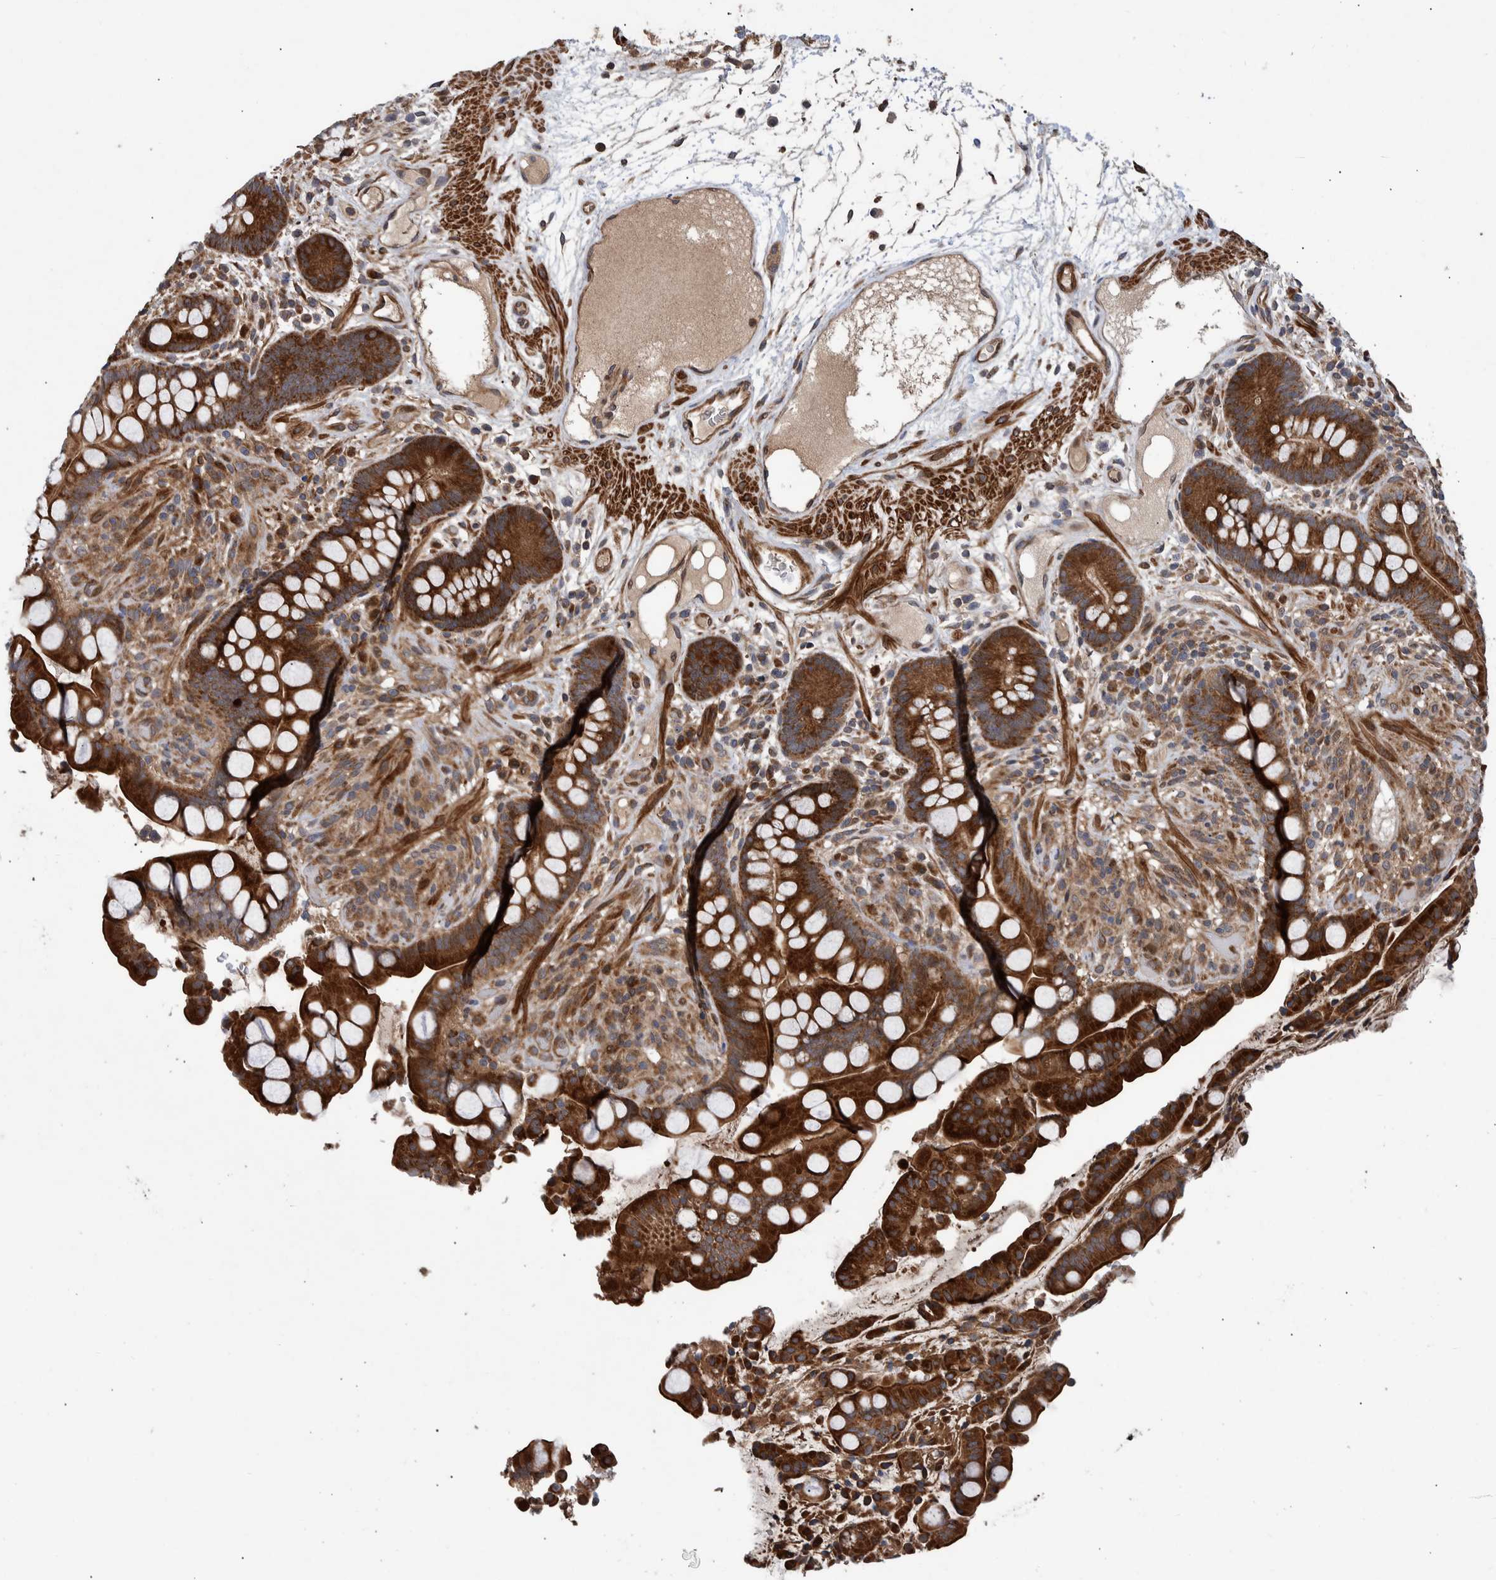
{"staining": {"intensity": "moderate", "quantity": ">75%", "location": "cytoplasmic/membranous"}, "tissue": "colon", "cell_type": "Endothelial cells", "image_type": "normal", "snomed": [{"axis": "morphology", "description": "Normal tissue, NOS"}, {"axis": "topography", "description": "Colon"}], "caption": "DAB immunohistochemical staining of benign human colon displays moderate cytoplasmic/membranous protein staining in about >75% of endothelial cells. The staining is performed using DAB (3,3'-diaminobenzidine) brown chromogen to label protein expression. The nuclei are counter-stained blue using hematoxylin.", "gene": "B3GNTL1", "patient": {"sex": "male", "age": 73}}